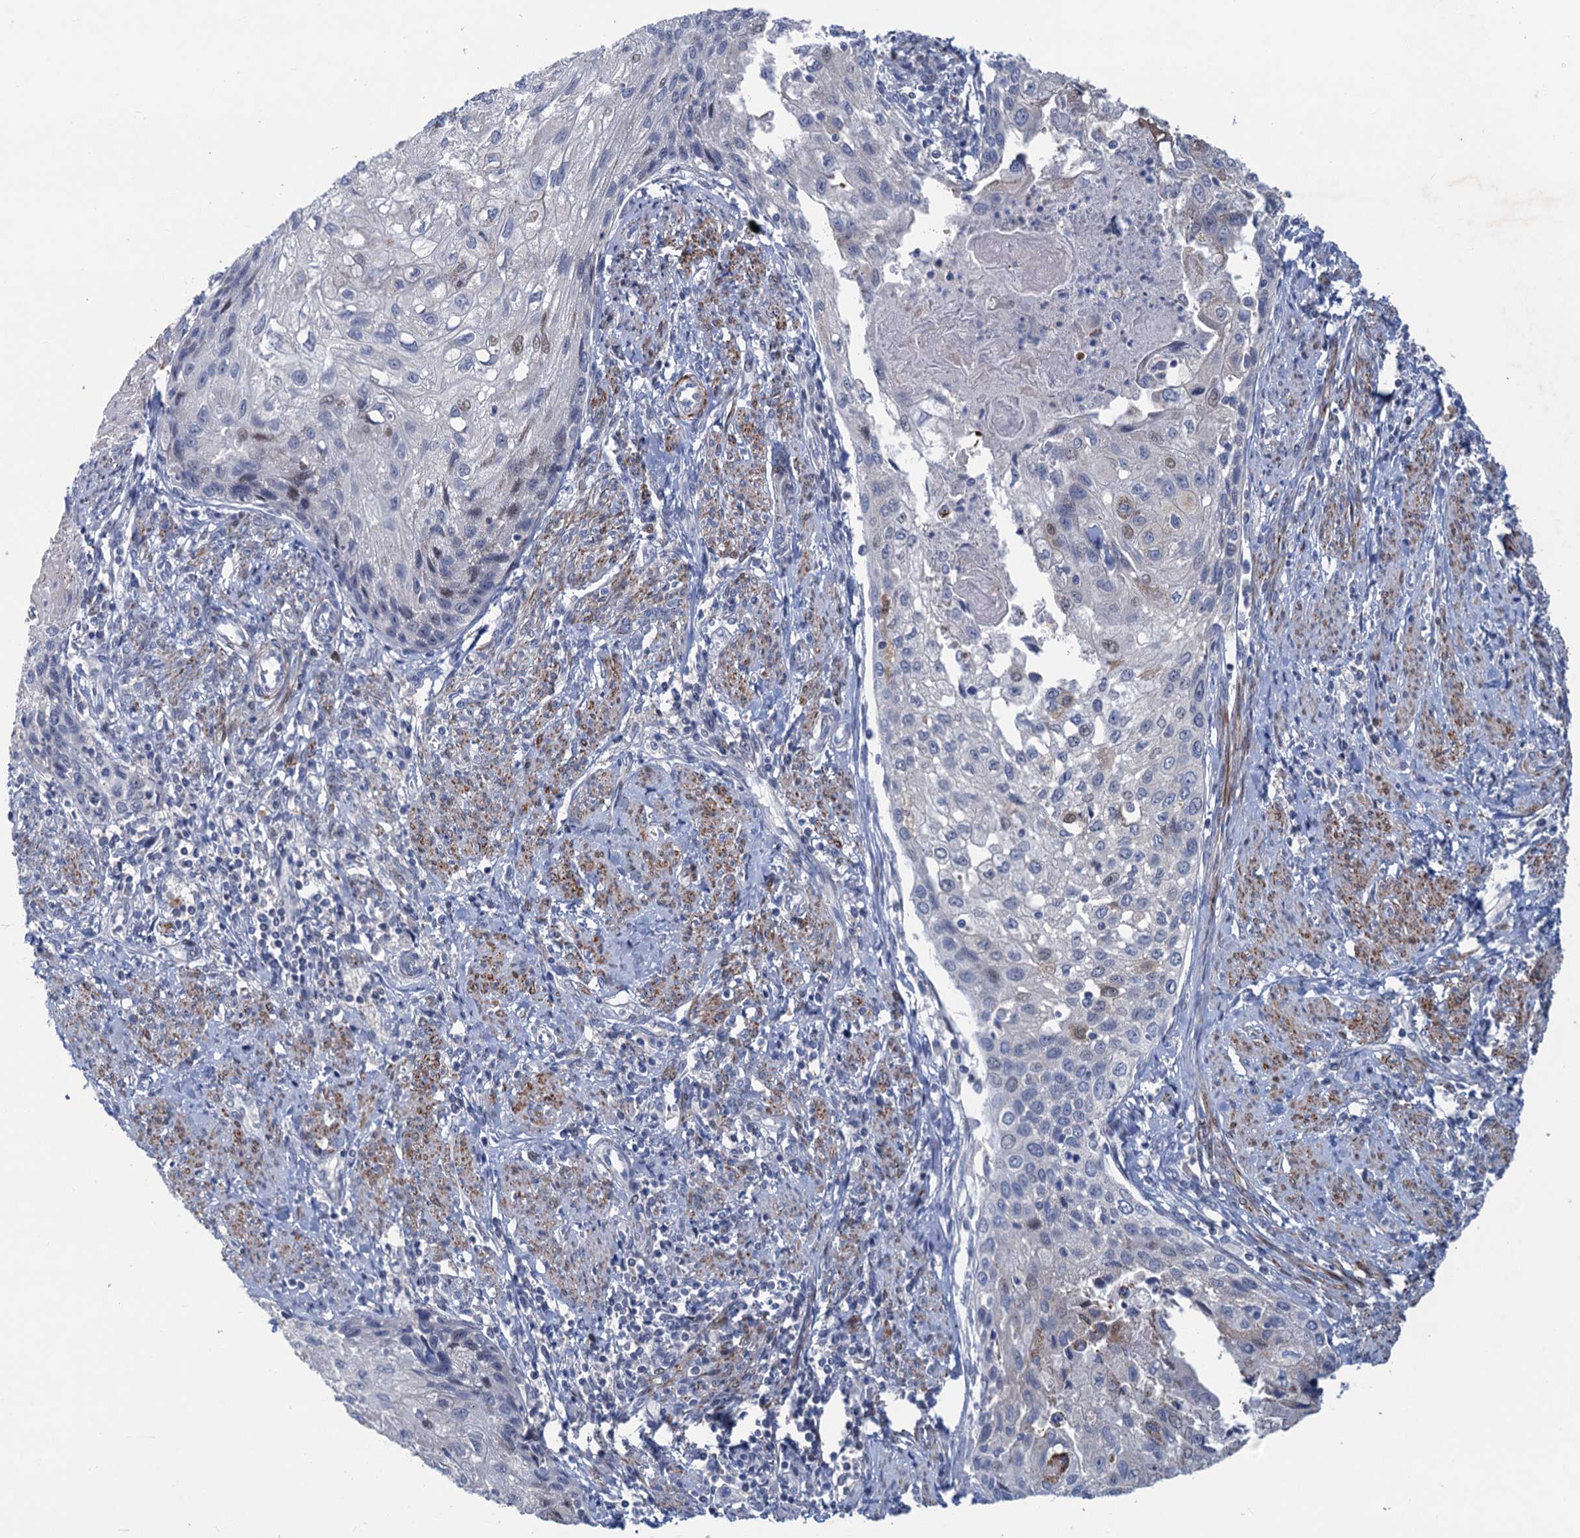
{"staining": {"intensity": "negative", "quantity": "none", "location": "none"}, "tissue": "cervical cancer", "cell_type": "Tumor cells", "image_type": "cancer", "snomed": [{"axis": "morphology", "description": "Squamous cell carcinoma, NOS"}, {"axis": "topography", "description": "Cervix"}], "caption": "This is an immunohistochemistry micrograph of human cervical squamous cell carcinoma. There is no positivity in tumor cells.", "gene": "ESYT3", "patient": {"sex": "female", "age": 67}}